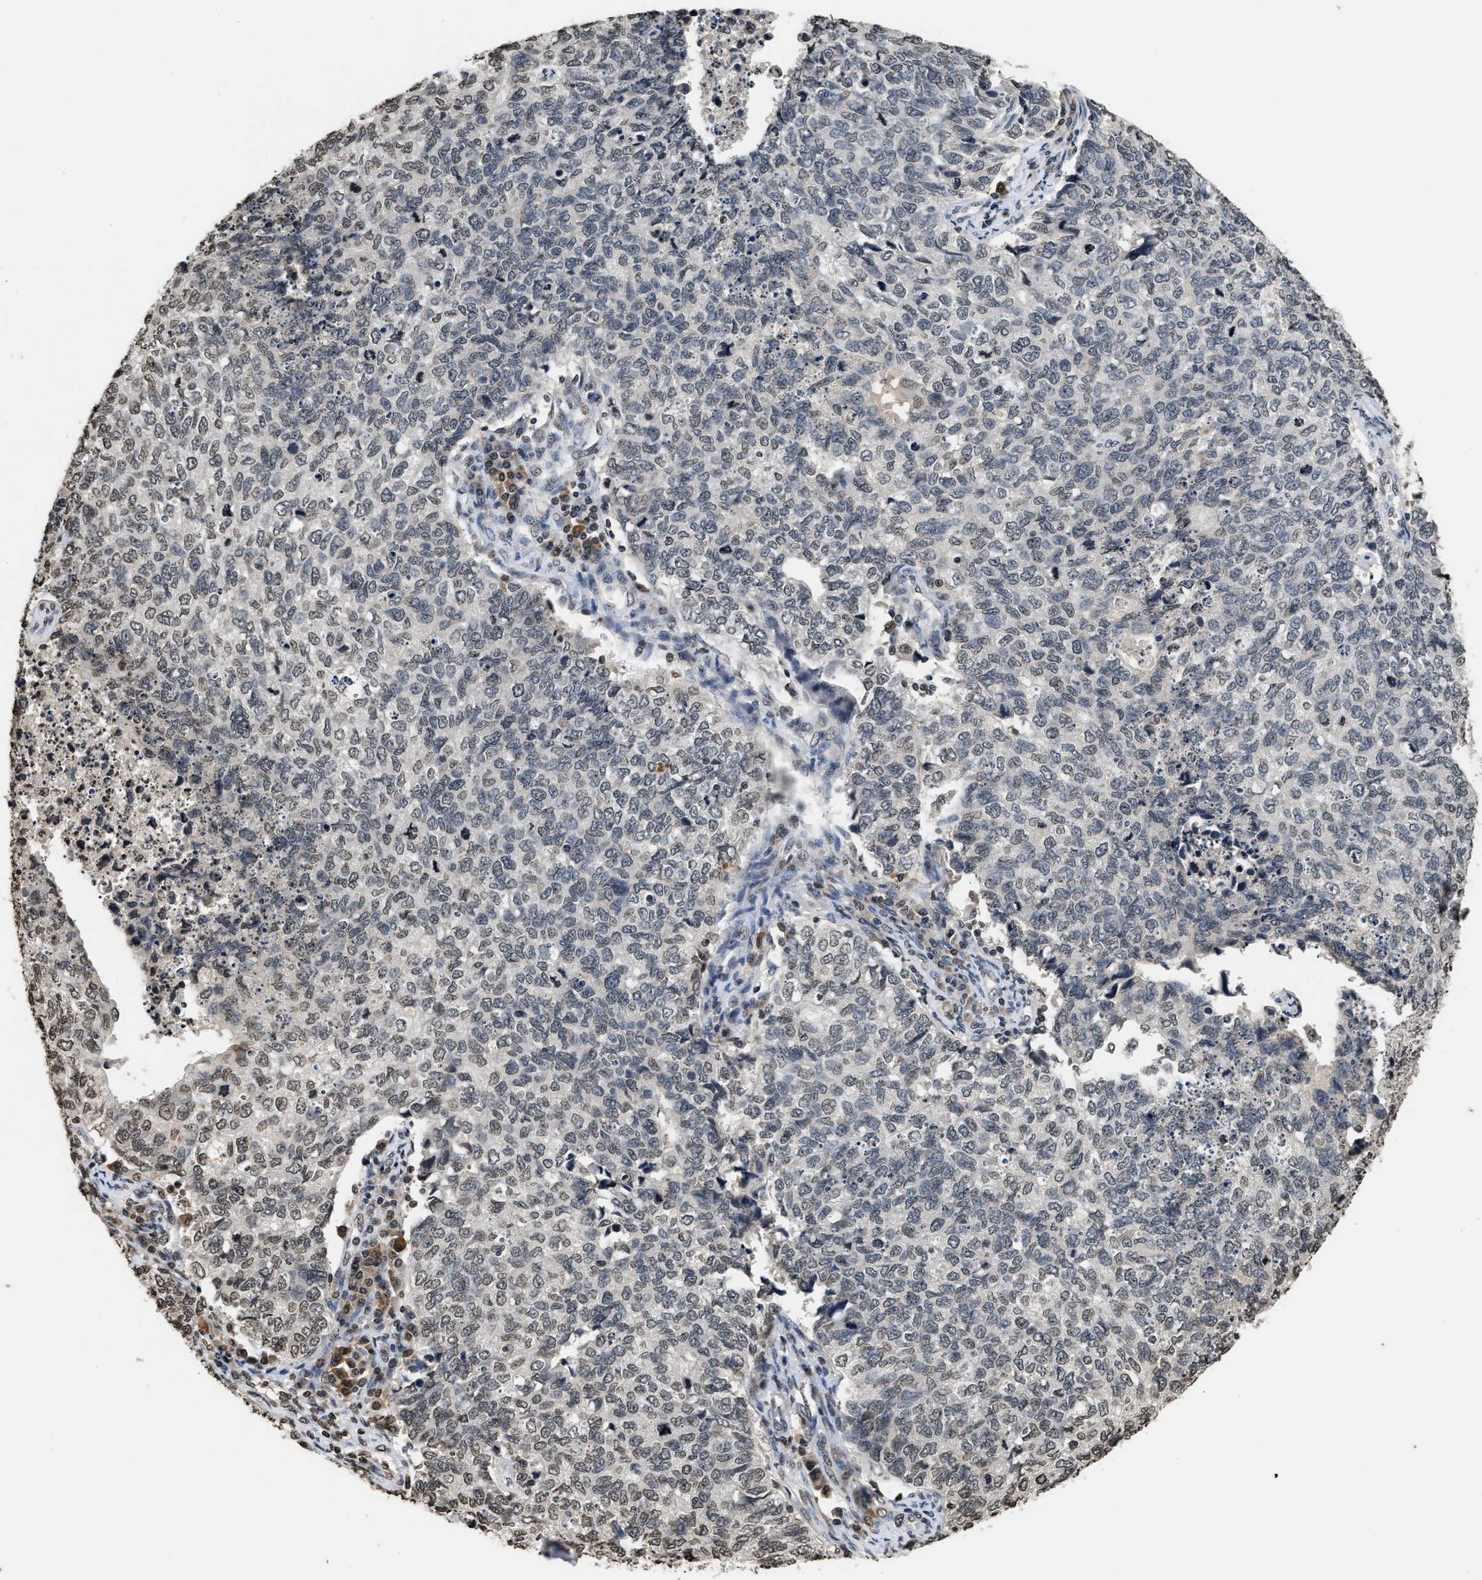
{"staining": {"intensity": "weak", "quantity": "<25%", "location": "nuclear"}, "tissue": "cervical cancer", "cell_type": "Tumor cells", "image_type": "cancer", "snomed": [{"axis": "morphology", "description": "Squamous cell carcinoma, NOS"}, {"axis": "topography", "description": "Cervix"}], "caption": "A high-resolution histopathology image shows IHC staining of cervical cancer, which displays no significant positivity in tumor cells.", "gene": "DNASE1L3", "patient": {"sex": "female", "age": 63}}